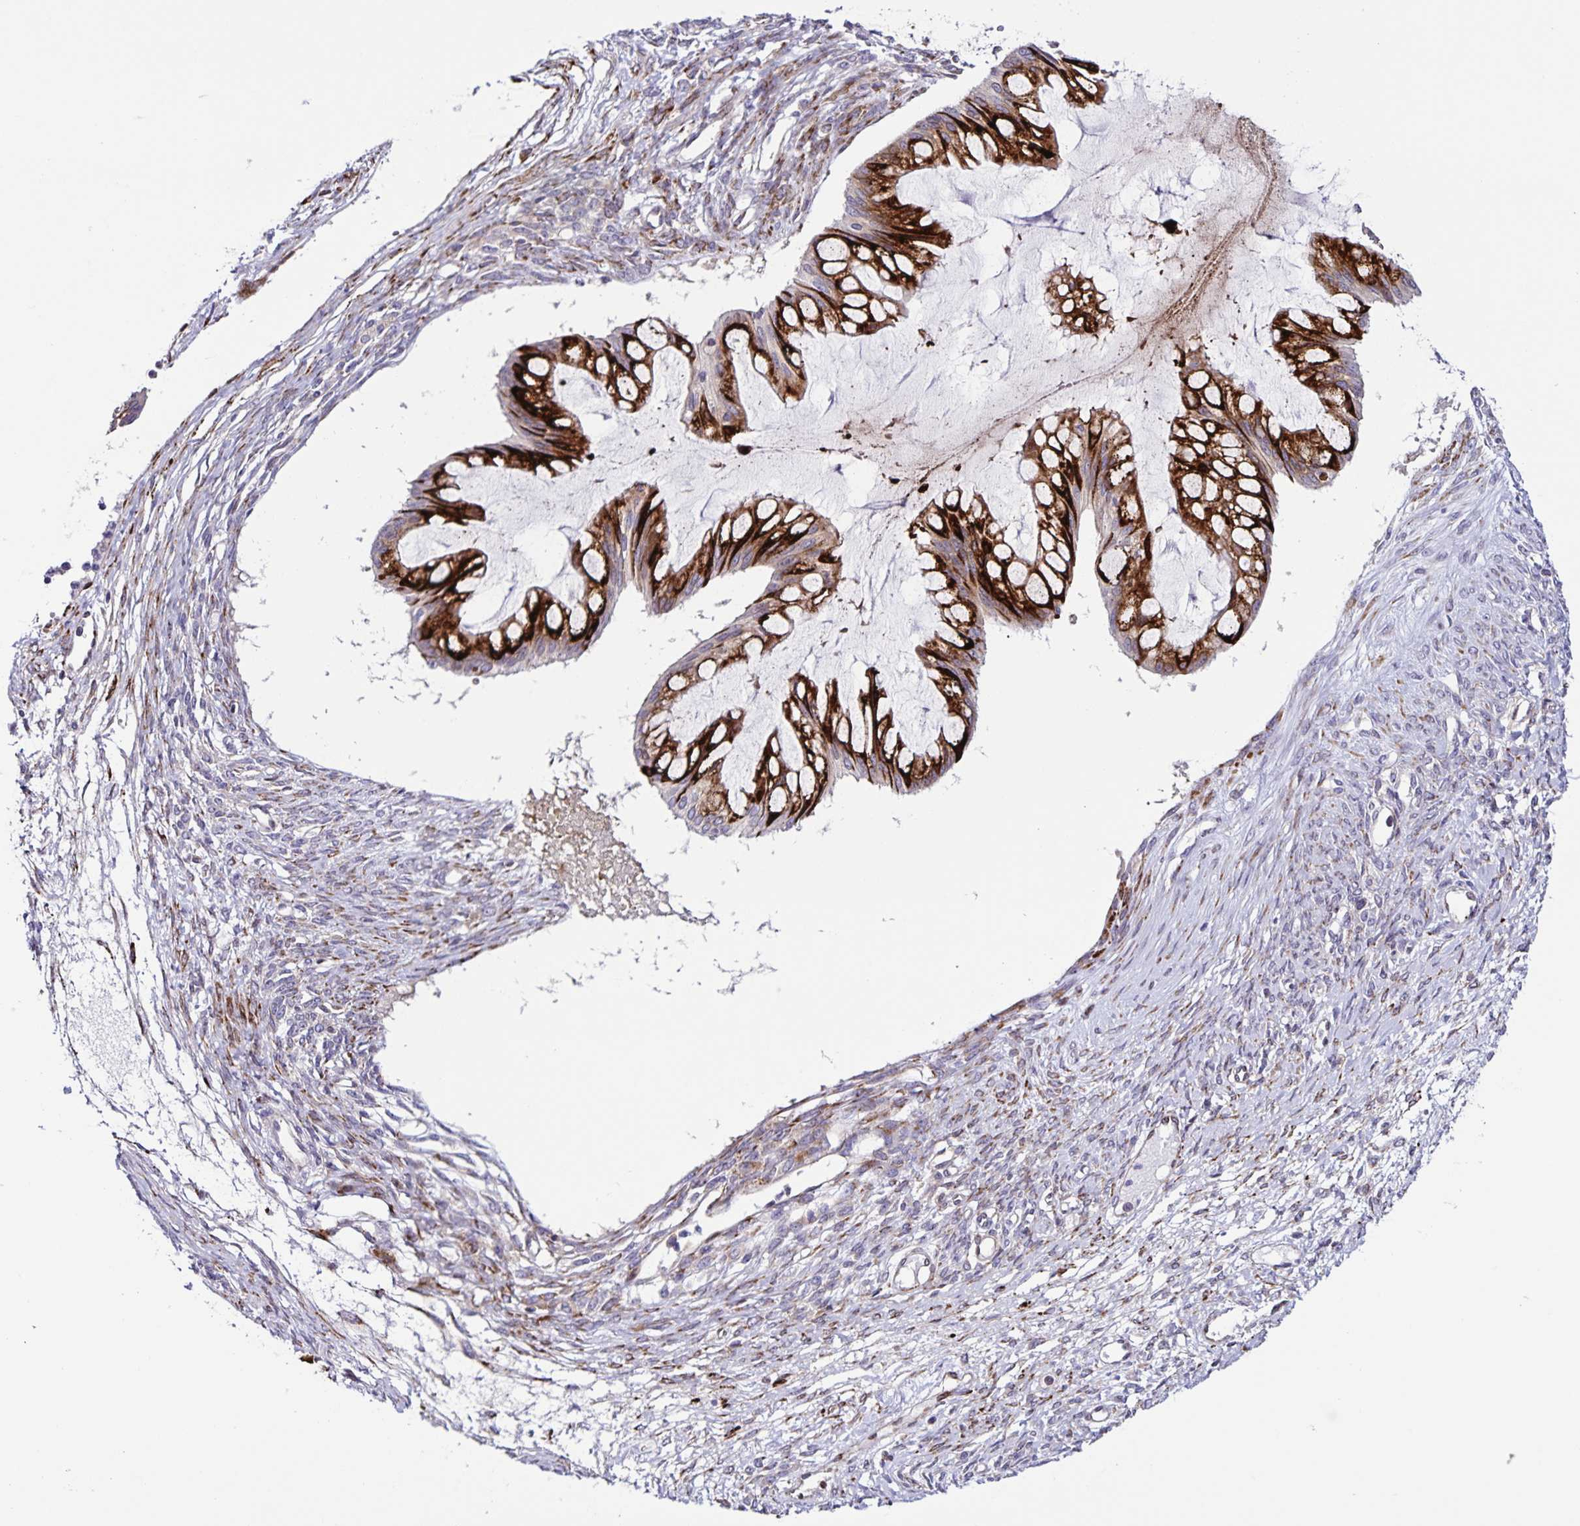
{"staining": {"intensity": "strong", "quantity": ">75%", "location": "cytoplasmic/membranous"}, "tissue": "ovarian cancer", "cell_type": "Tumor cells", "image_type": "cancer", "snomed": [{"axis": "morphology", "description": "Cystadenocarcinoma, mucinous, NOS"}, {"axis": "topography", "description": "Ovary"}], "caption": "Strong cytoplasmic/membranous protein positivity is present in approximately >75% of tumor cells in ovarian cancer.", "gene": "OSBPL5", "patient": {"sex": "female", "age": 73}}